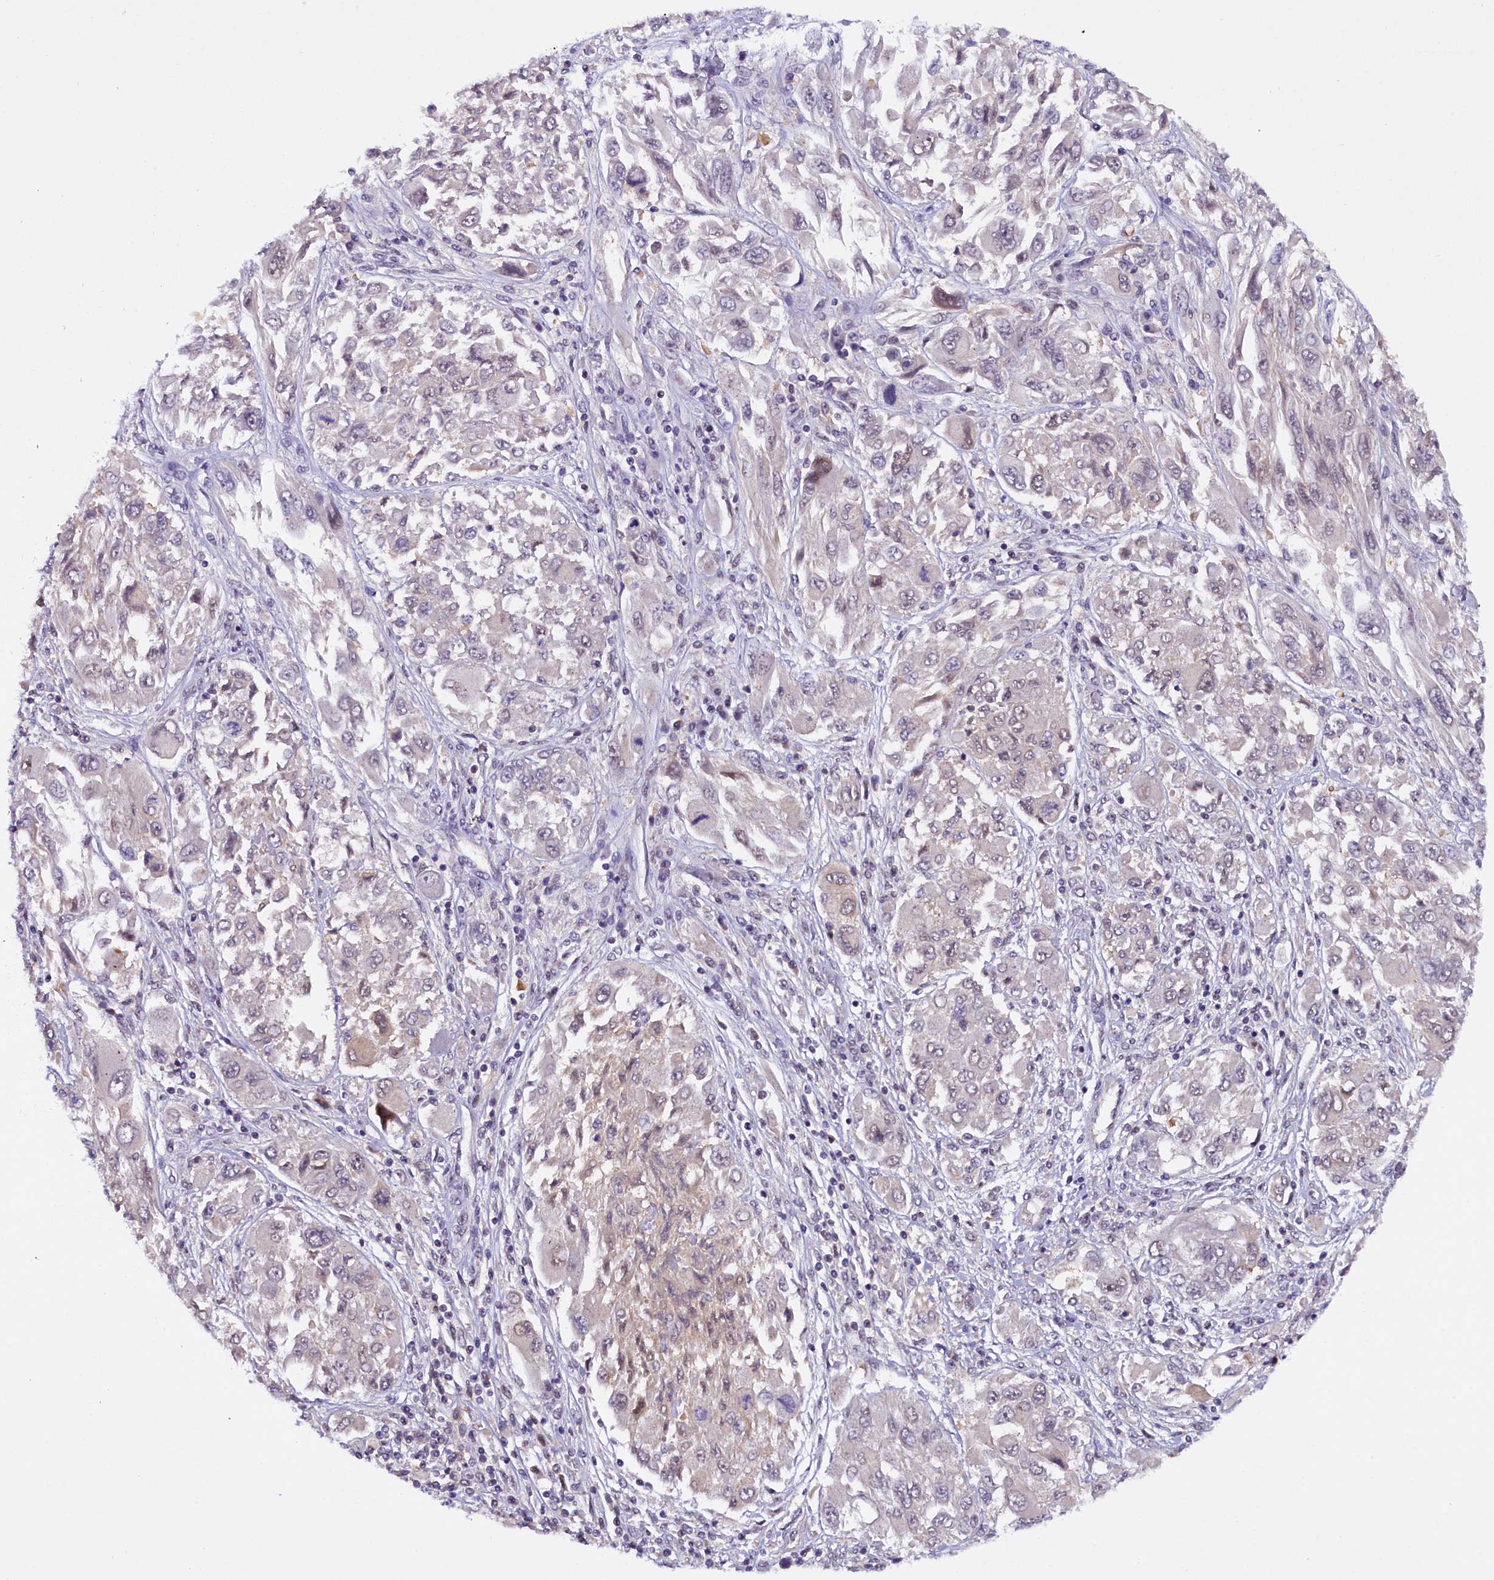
{"staining": {"intensity": "negative", "quantity": "none", "location": "none"}, "tissue": "melanoma", "cell_type": "Tumor cells", "image_type": "cancer", "snomed": [{"axis": "morphology", "description": "Malignant melanoma, NOS"}, {"axis": "topography", "description": "Skin"}], "caption": "IHC image of neoplastic tissue: malignant melanoma stained with DAB reveals no significant protein staining in tumor cells.", "gene": "IQCN", "patient": {"sex": "female", "age": 91}}